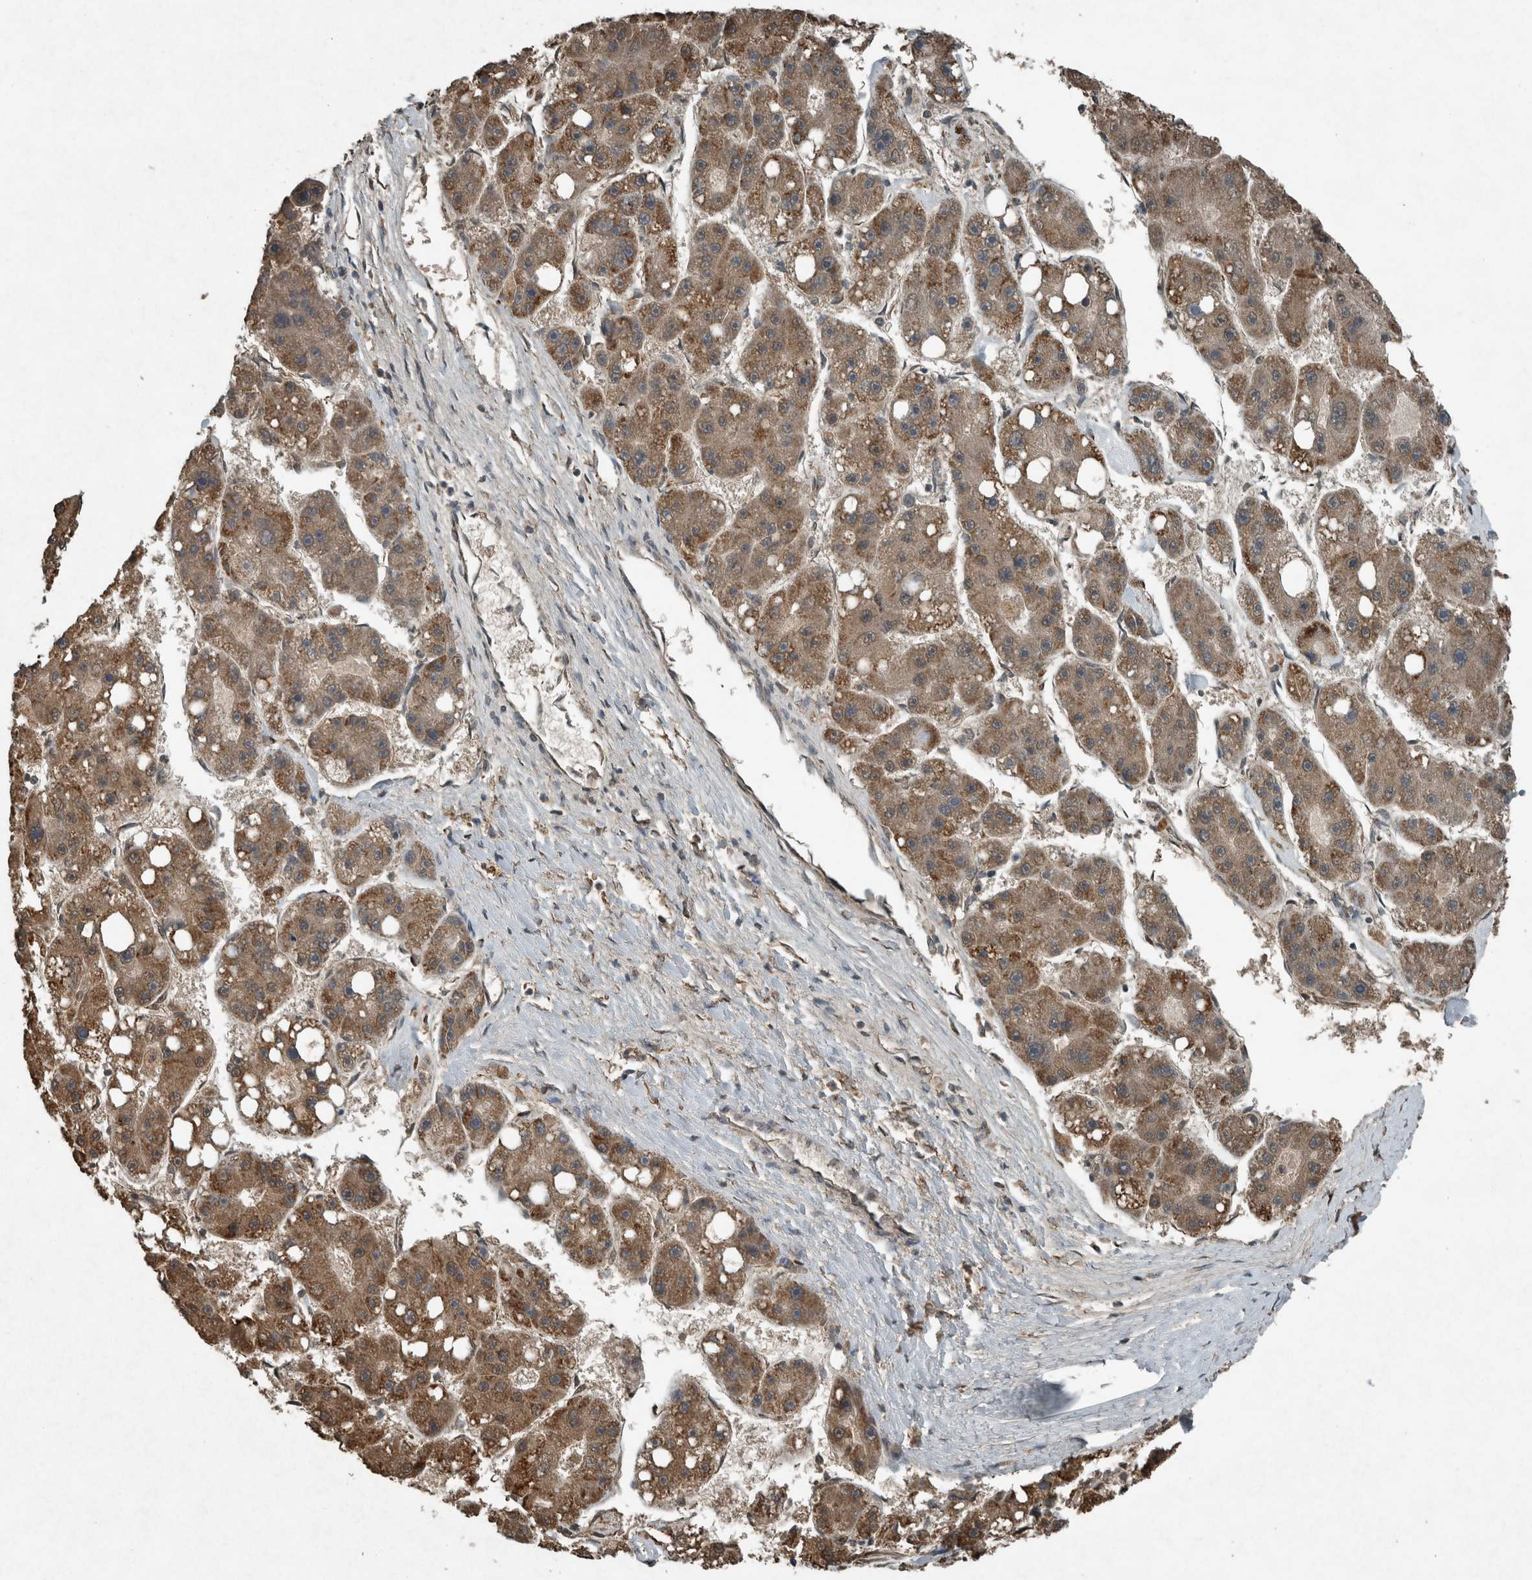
{"staining": {"intensity": "moderate", "quantity": ">75%", "location": "cytoplasmic/membranous"}, "tissue": "liver cancer", "cell_type": "Tumor cells", "image_type": "cancer", "snomed": [{"axis": "morphology", "description": "Carcinoma, Hepatocellular, NOS"}, {"axis": "topography", "description": "Liver"}], "caption": "This is an image of immunohistochemistry staining of liver cancer, which shows moderate staining in the cytoplasmic/membranous of tumor cells.", "gene": "ARHGEF12", "patient": {"sex": "female", "age": 61}}